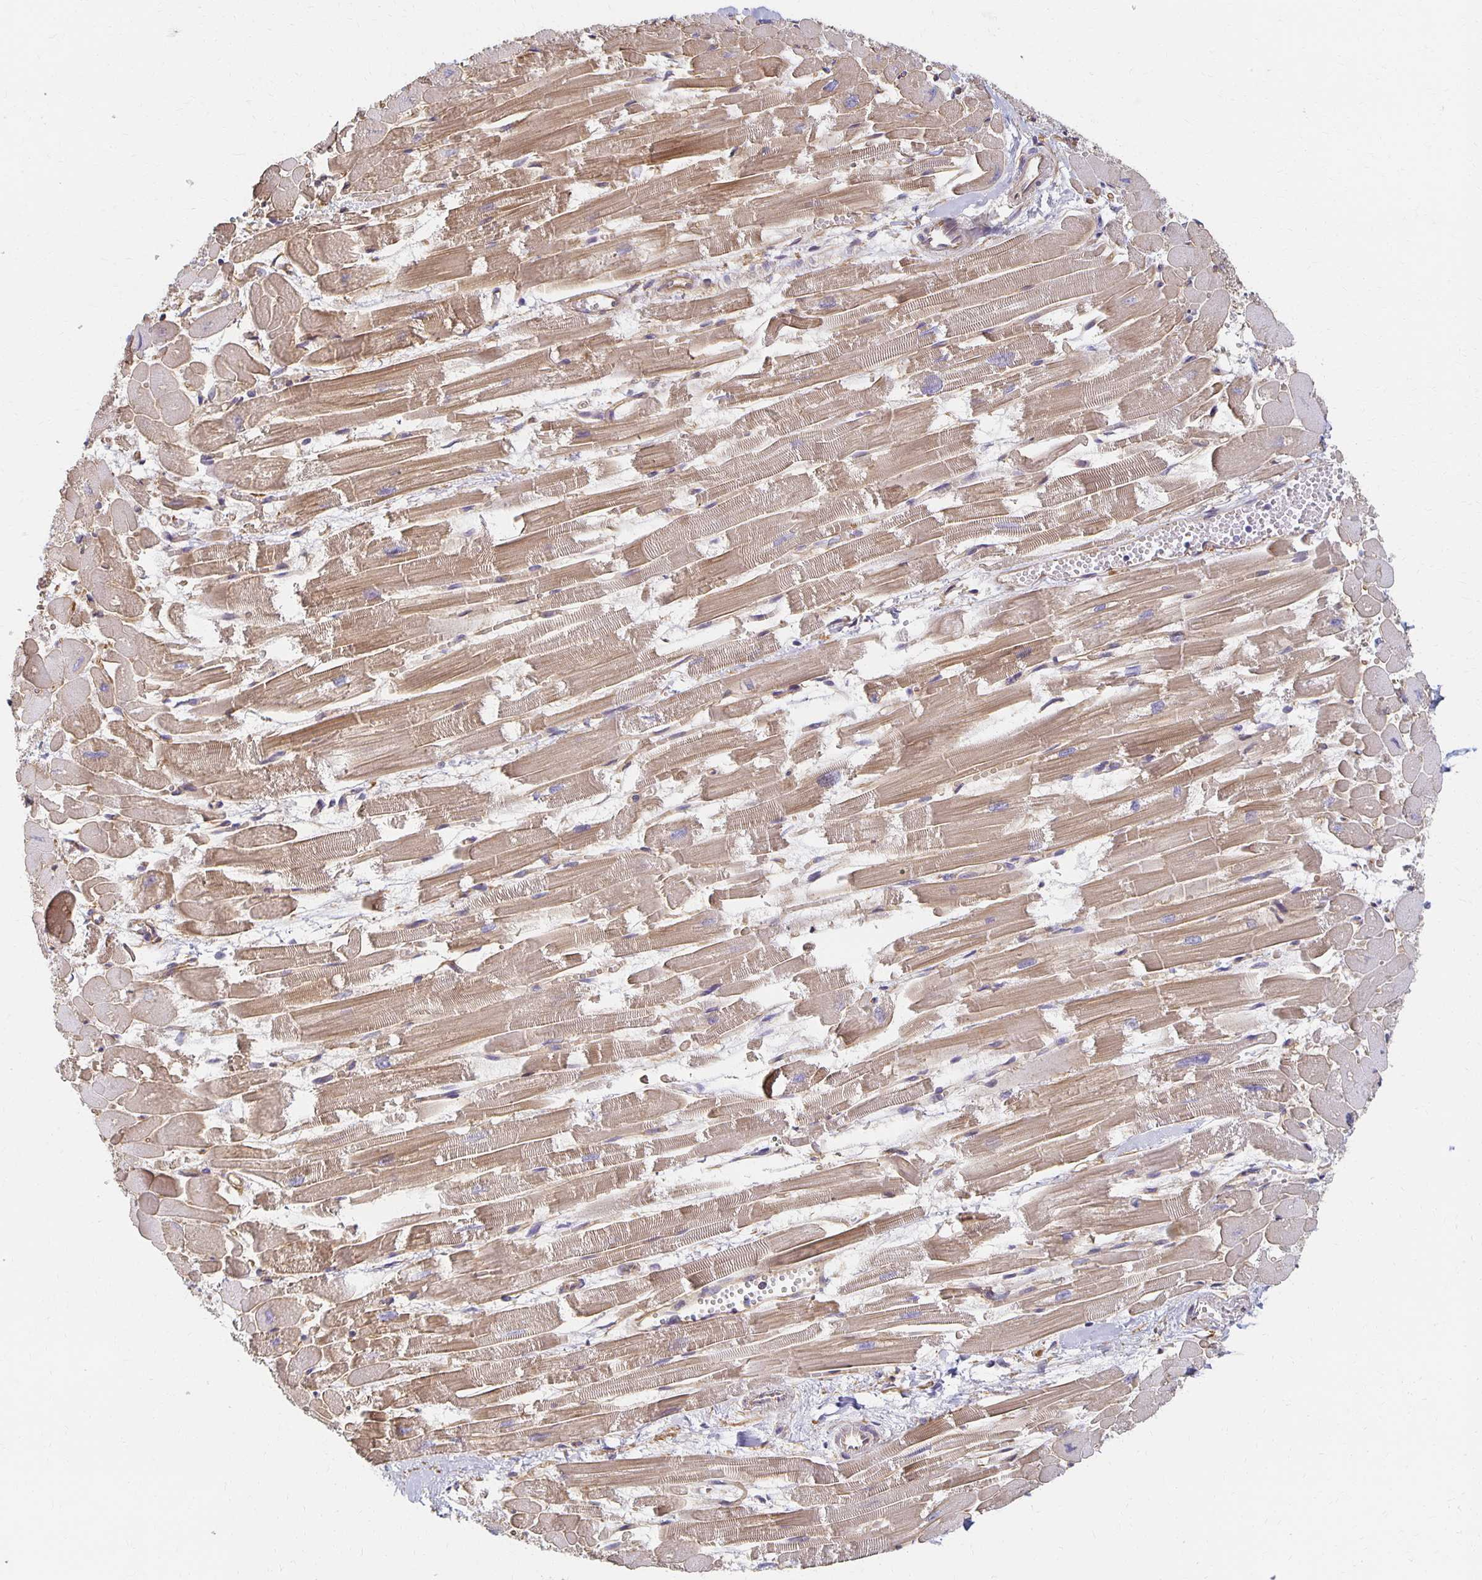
{"staining": {"intensity": "moderate", "quantity": ">75%", "location": "cytoplasmic/membranous"}, "tissue": "heart muscle", "cell_type": "Cardiomyocytes", "image_type": "normal", "snomed": [{"axis": "morphology", "description": "Normal tissue, NOS"}, {"axis": "topography", "description": "Heart"}], "caption": "An IHC micrograph of normal tissue is shown. Protein staining in brown highlights moderate cytoplasmic/membranous positivity in heart muscle within cardiomyocytes.", "gene": "SORL1", "patient": {"sex": "female", "age": 52}}